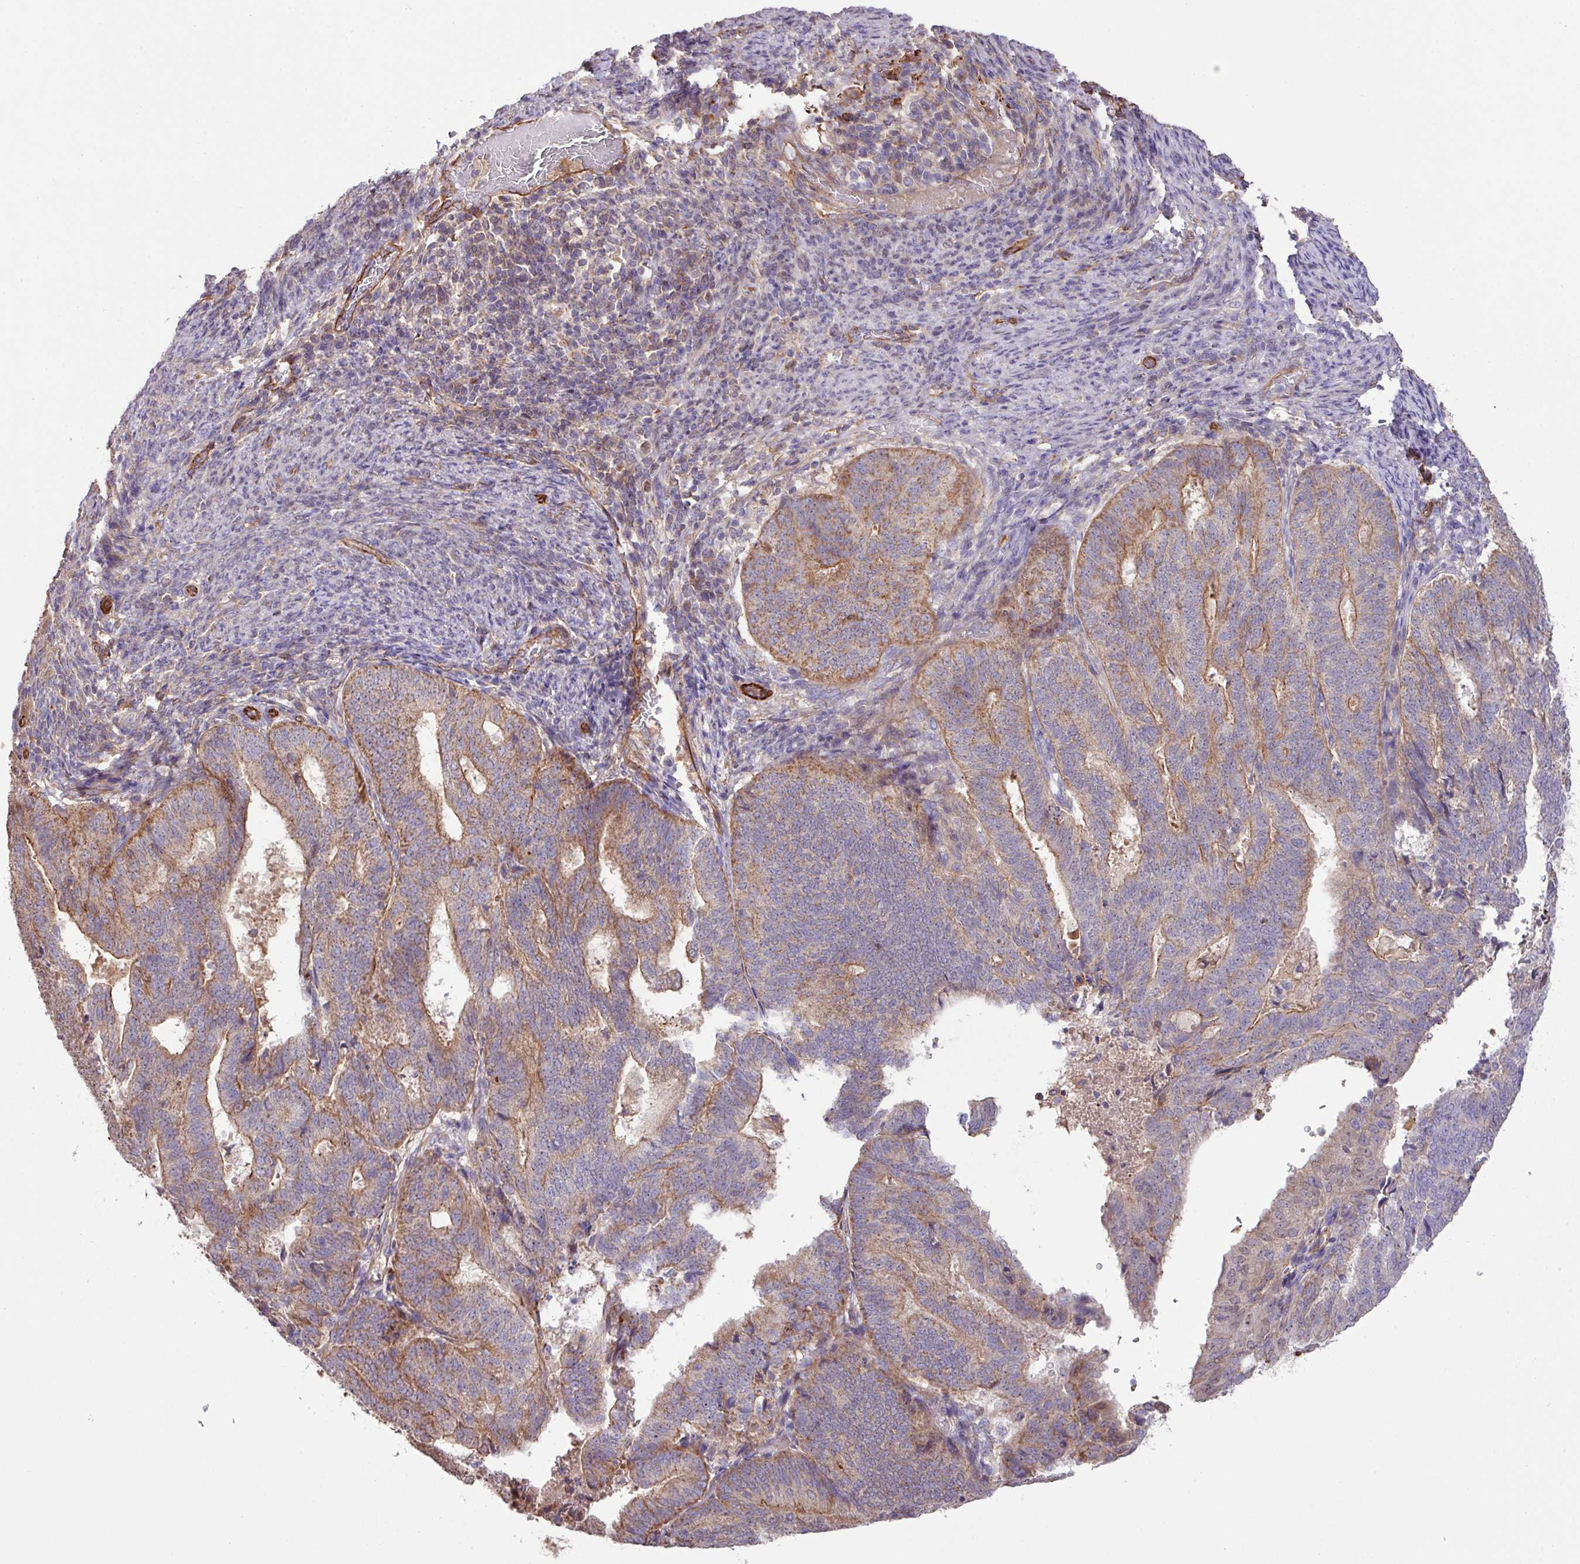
{"staining": {"intensity": "strong", "quantity": "25%-75%", "location": "cytoplasmic/membranous"}, "tissue": "endometrial cancer", "cell_type": "Tumor cells", "image_type": "cancer", "snomed": [{"axis": "morphology", "description": "Adenocarcinoma, NOS"}, {"axis": "topography", "description": "Endometrium"}], "caption": "A high-resolution histopathology image shows IHC staining of endometrial cancer (adenocarcinoma), which reveals strong cytoplasmic/membranous expression in about 25%-75% of tumor cells. The staining was performed using DAB (3,3'-diaminobenzidine) to visualize the protein expression in brown, while the nuclei were stained in blue with hematoxylin (Magnification: 20x).", "gene": "LRRC53", "patient": {"sex": "female", "age": 70}}